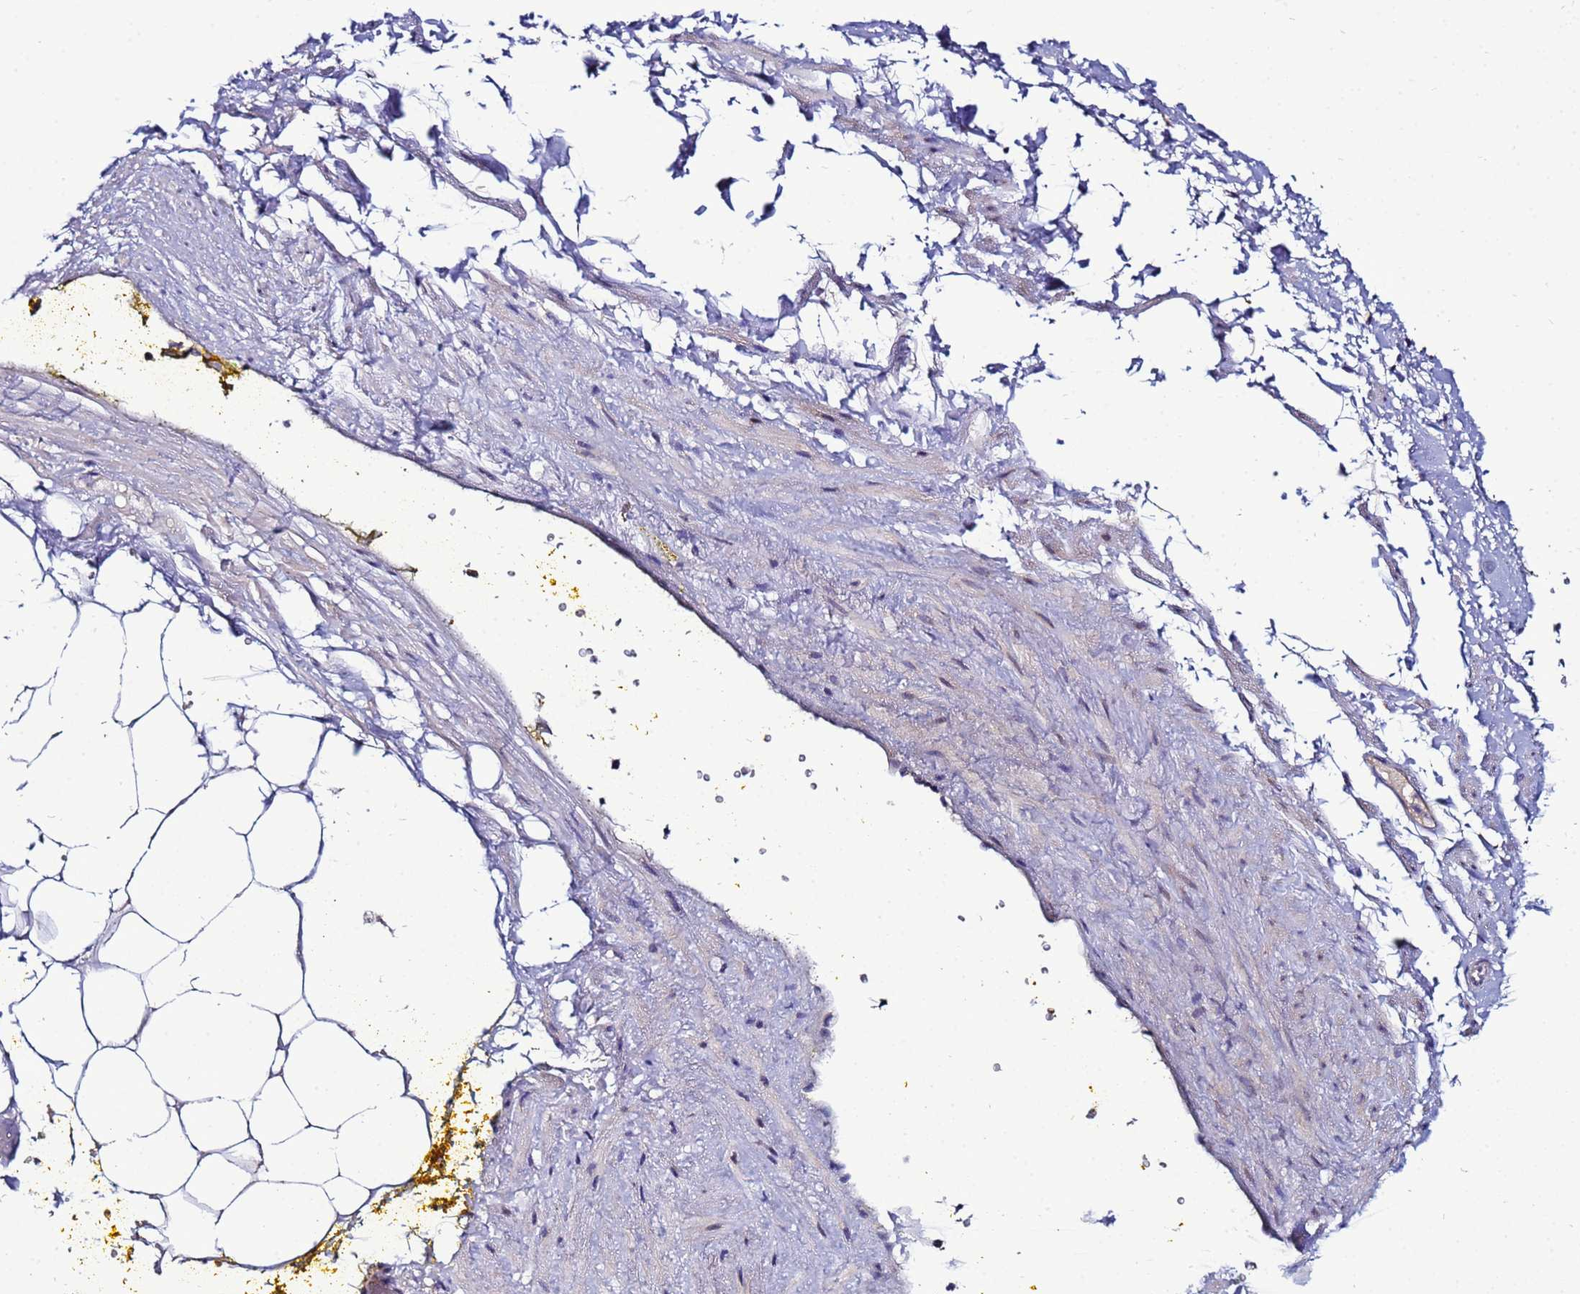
{"staining": {"intensity": "weak", "quantity": "25%-75%", "location": "cytoplasmic/membranous"}, "tissue": "adipose tissue", "cell_type": "Adipocytes", "image_type": "normal", "snomed": [{"axis": "morphology", "description": "Normal tissue, NOS"}, {"axis": "morphology", "description": "Adenocarcinoma, Low grade"}, {"axis": "topography", "description": "Prostate"}, {"axis": "topography", "description": "Peripheral nerve tissue"}], "caption": "An image showing weak cytoplasmic/membranous staining in about 25%-75% of adipocytes in normal adipose tissue, as visualized by brown immunohistochemical staining.", "gene": "NOL8", "patient": {"sex": "male", "age": 63}}